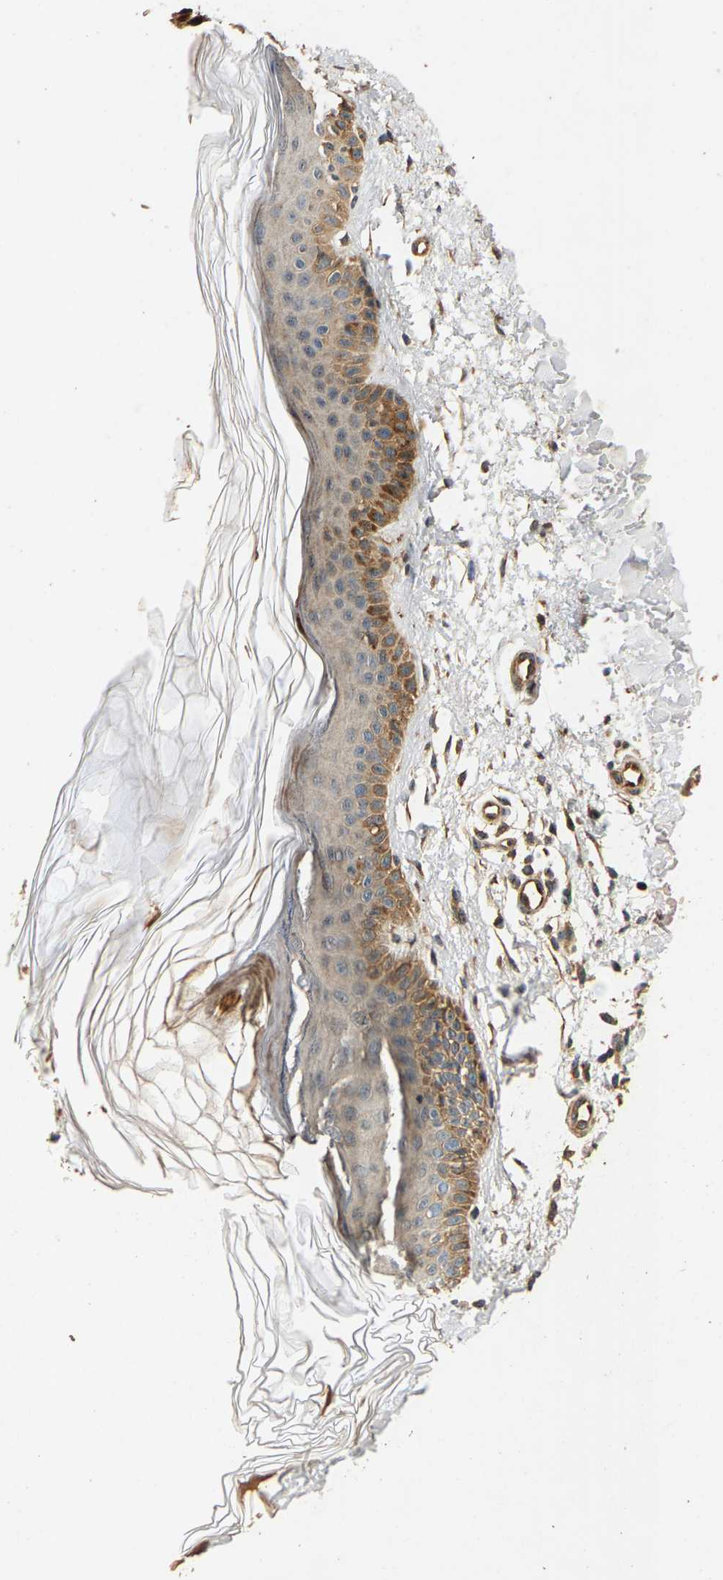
{"staining": {"intensity": "moderate", "quantity": ">75%", "location": "cytoplasmic/membranous"}, "tissue": "skin", "cell_type": "Fibroblasts", "image_type": "normal", "snomed": [{"axis": "morphology", "description": "Normal tissue, NOS"}, {"axis": "morphology", "description": "Malignant melanoma, NOS"}, {"axis": "topography", "description": "Skin"}], "caption": "Immunohistochemistry micrograph of normal skin stained for a protein (brown), which demonstrates medium levels of moderate cytoplasmic/membranous expression in approximately >75% of fibroblasts.", "gene": "CIDEC", "patient": {"sex": "male", "age": 83}}